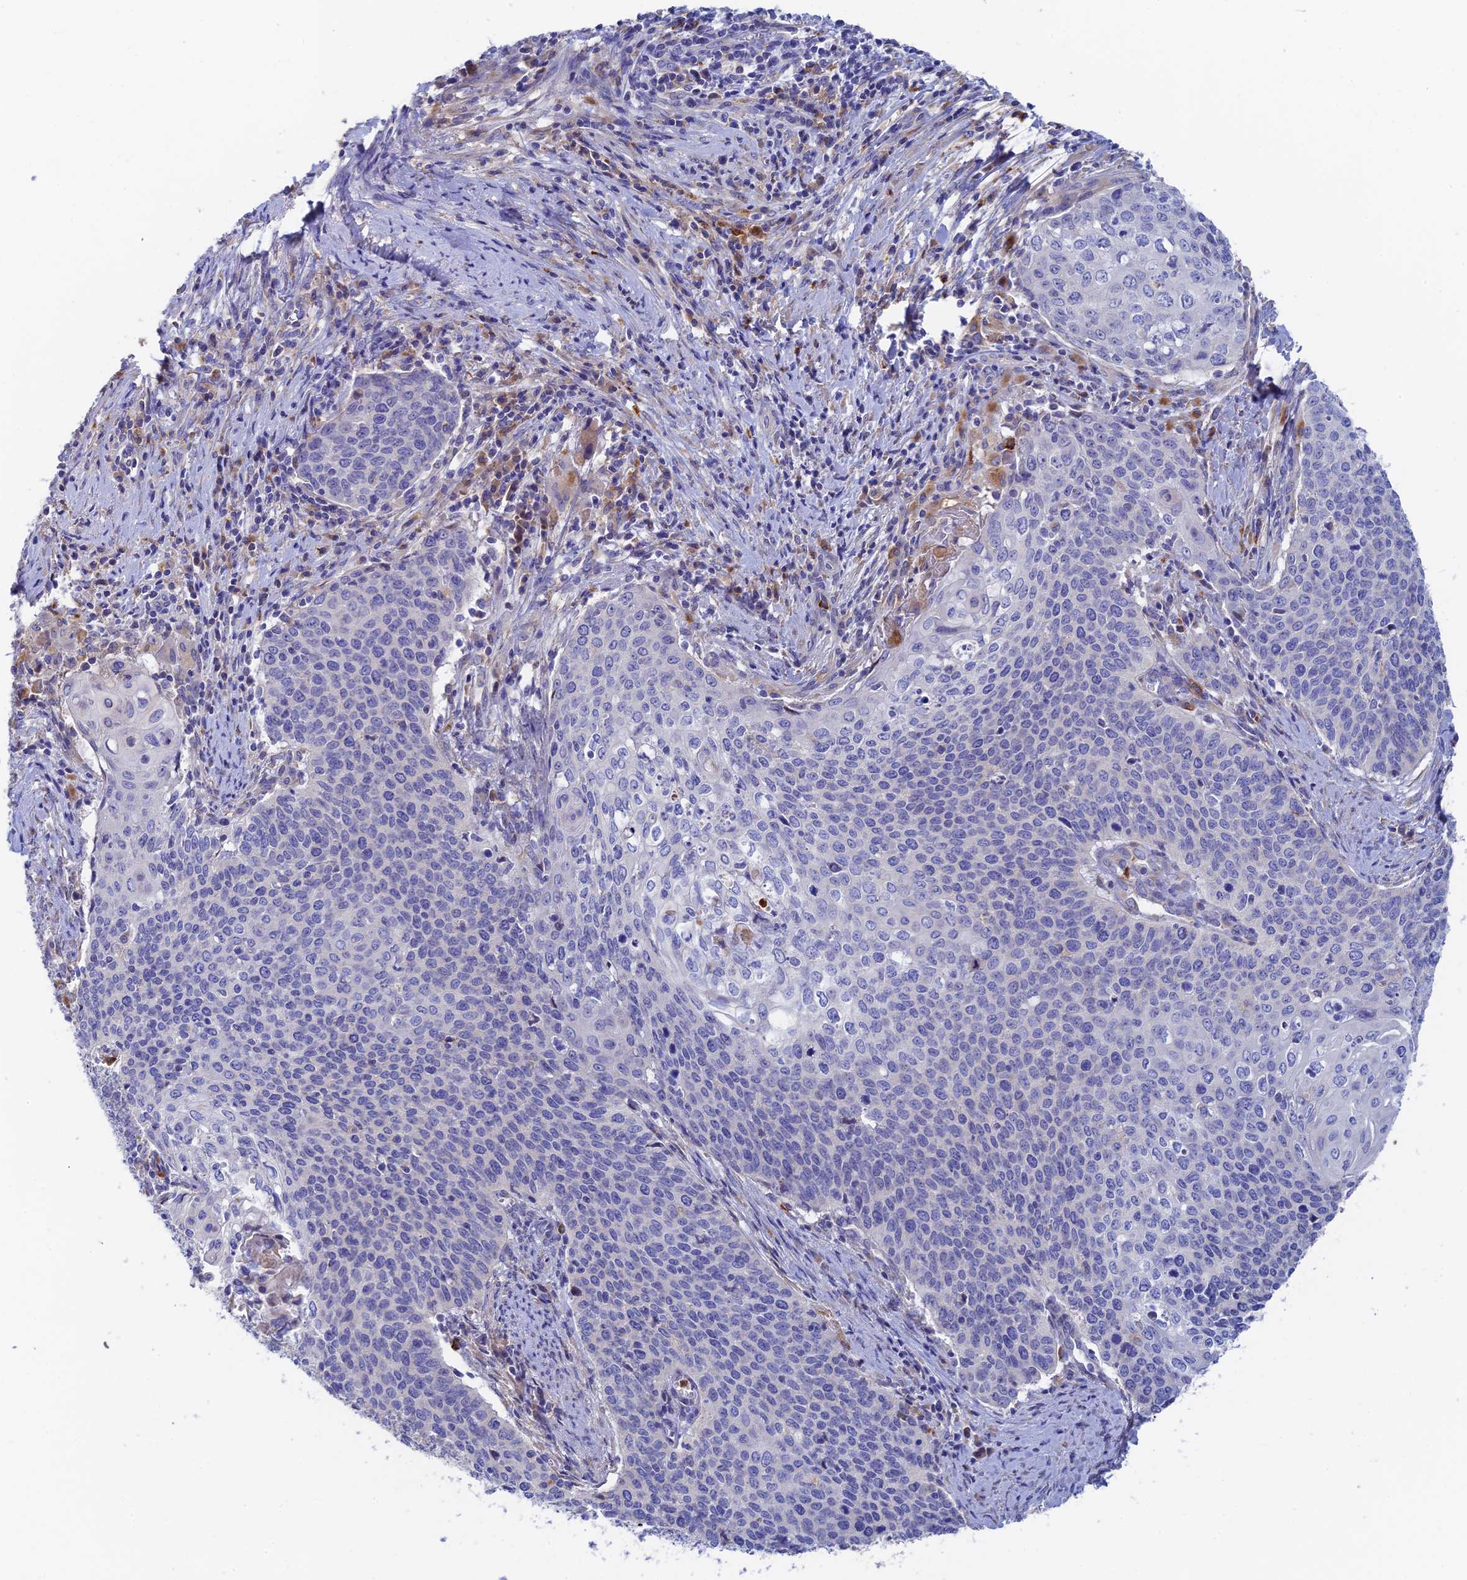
{"staining": {"intensity": "negative", "quantity": "none", "location": "none"}, "tissue": "cervical cancer", "cell_type": "Tumor cells", "image_type": "cancer", "snomed": [{"axis": "morphology", "description": "Squamous cell carcinoma, NOS"}, {"axis": "topography", "description": "Cervix"}], "caption": "Cervical squamous cell carcinoma was stained to show a protein in brown. There is no significant expression in tumor cells.", "gene": "RPGRIP1L", "patient": {"sex": "female", "age": 39}}